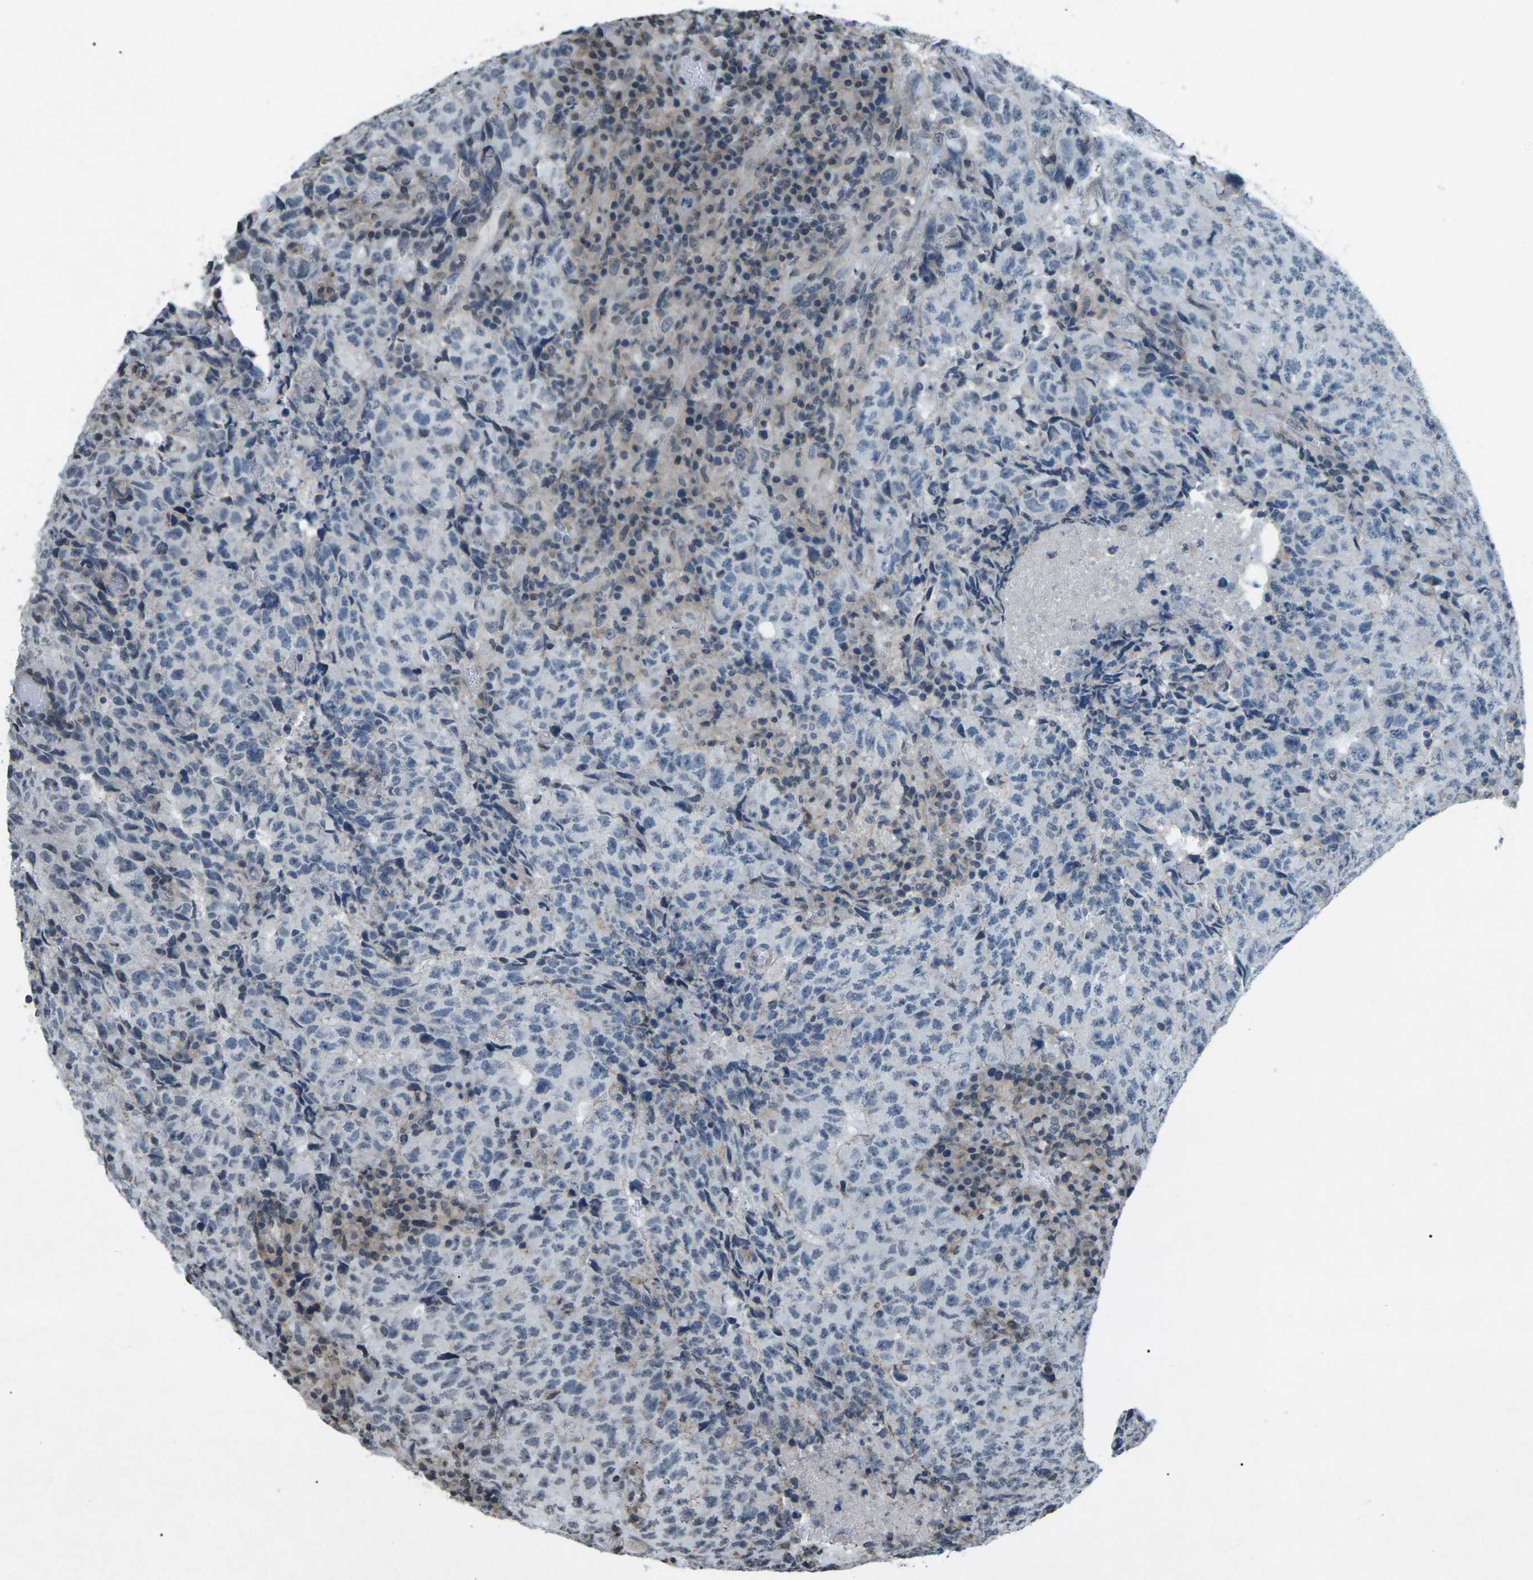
{"staining": {"intensity": "negative", "quantity": "none", "location": "none"}, "tissue": "testis cancer", "cell_type": "Tumor cells", "image_type": "cancer", "snomed": [{"axis": "morphology", "description": "Necrosis, NOS"}, {"axis": "morphology", "description": "Carcinoma, Embryonal, NOS"}, {"axis": "topography", "description": "Testis"}], "caption": "Image shows no protein positivity in tumor cells of testis cancer tissue. (Stains: DAB (3,3'-diaminobenzidine) immunohistochemistry with hematoxylin counter stain, Microscopy: brightfield microscopy at high magnification).", "gene": "TFR2", "patient": {"sex": "male", "age": 19}}